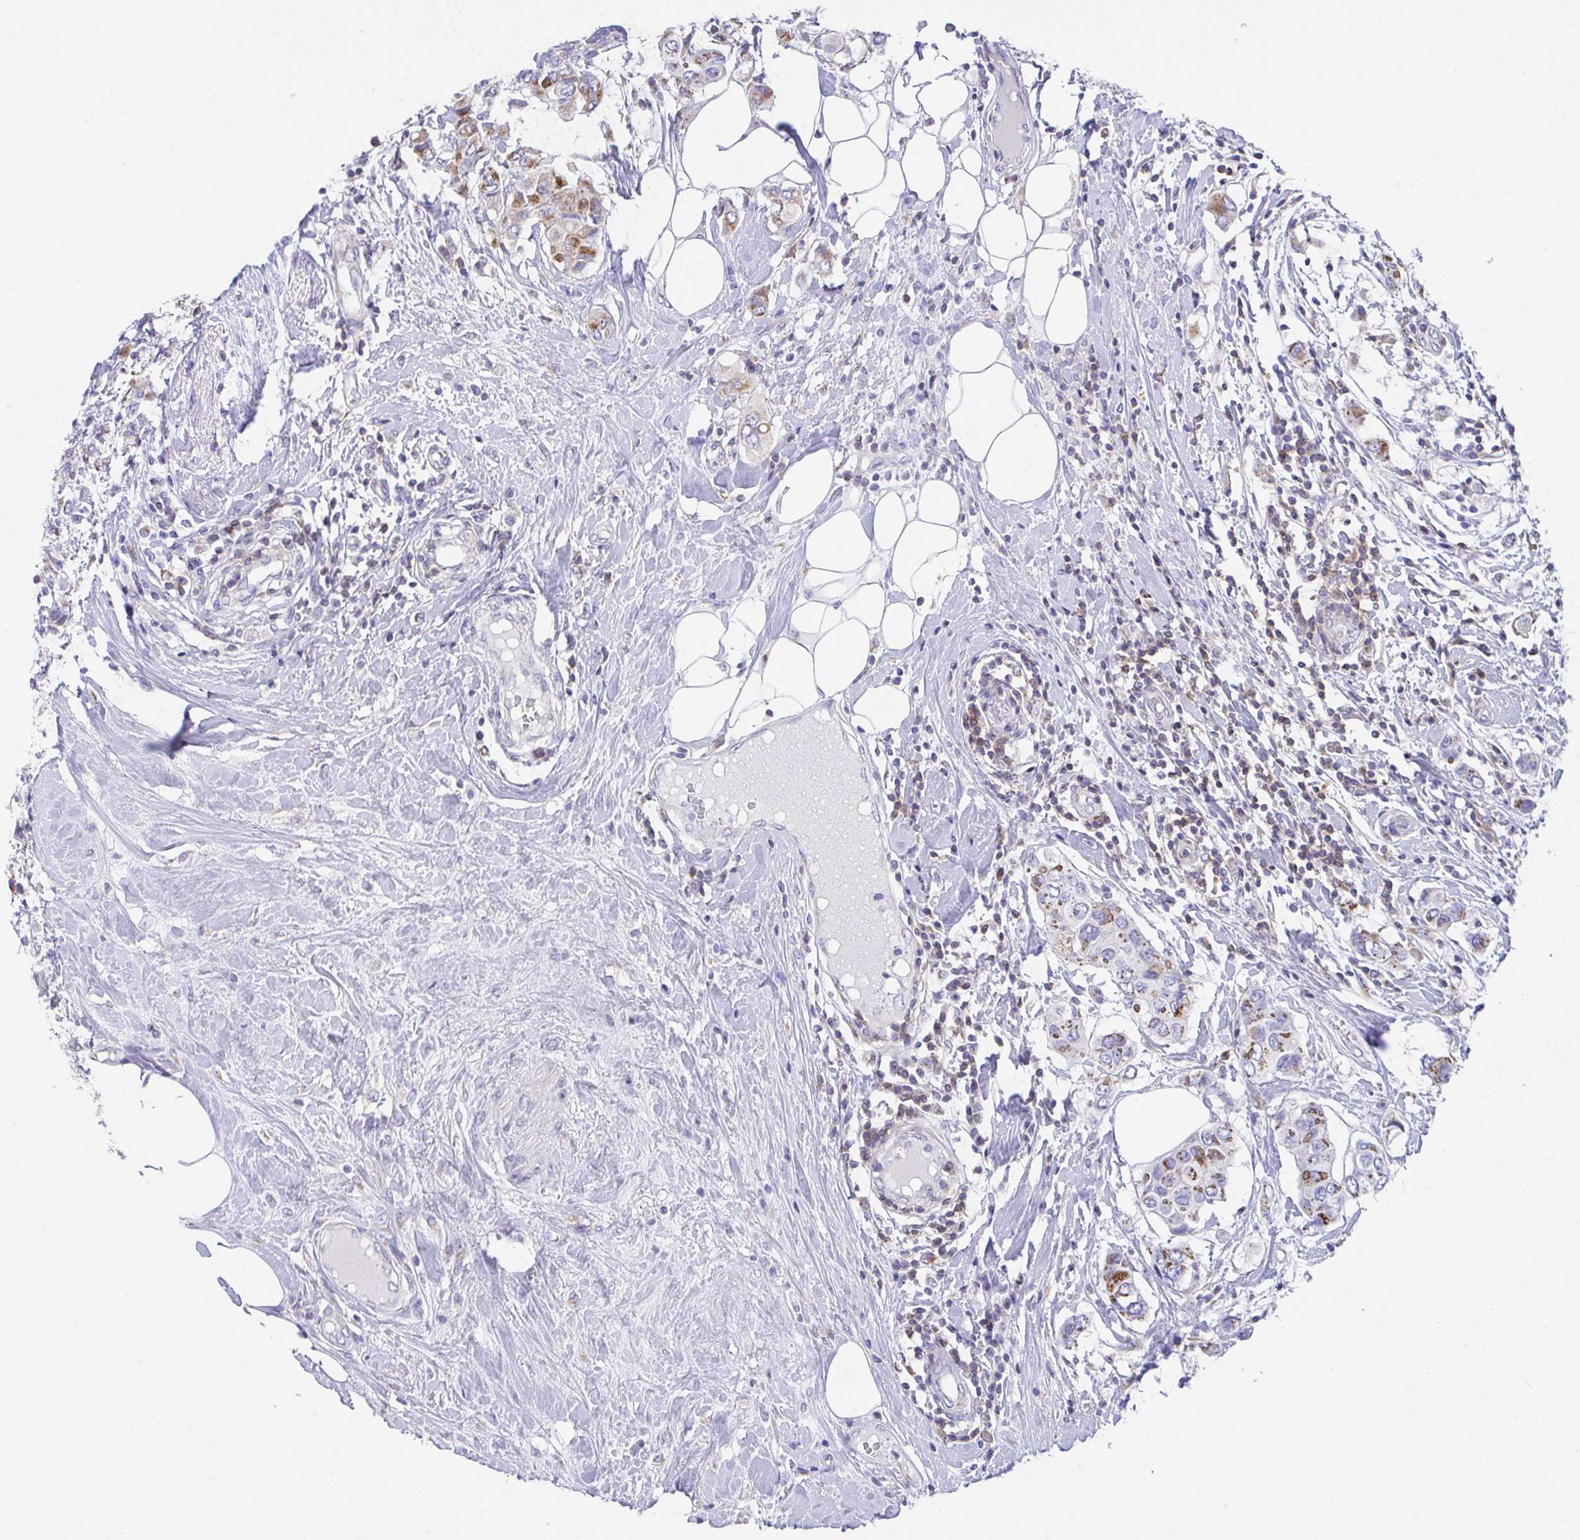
{"staining": {"intensity": "moderate", "quantity": ">75%", "location": "cytoplasmic/membranous"}, "tissue": "breast cancer", "cell_type": "Tumor cells", "image_type": "cancer", "snomed": [{"axis": "morphology", "description": "Lobular carcinoma"}, {"axis": "topography", "description": "Breast"}], "caption": "Immunohistochemistry (DAB) staining of breast cancer (lobular carcinoma) exhibits moderate cytoplasmic/membranous protein expression in approximately >75% of tumor cells.", "gene": "MIA3", "patient": {"sex": "female", "age": 51}}